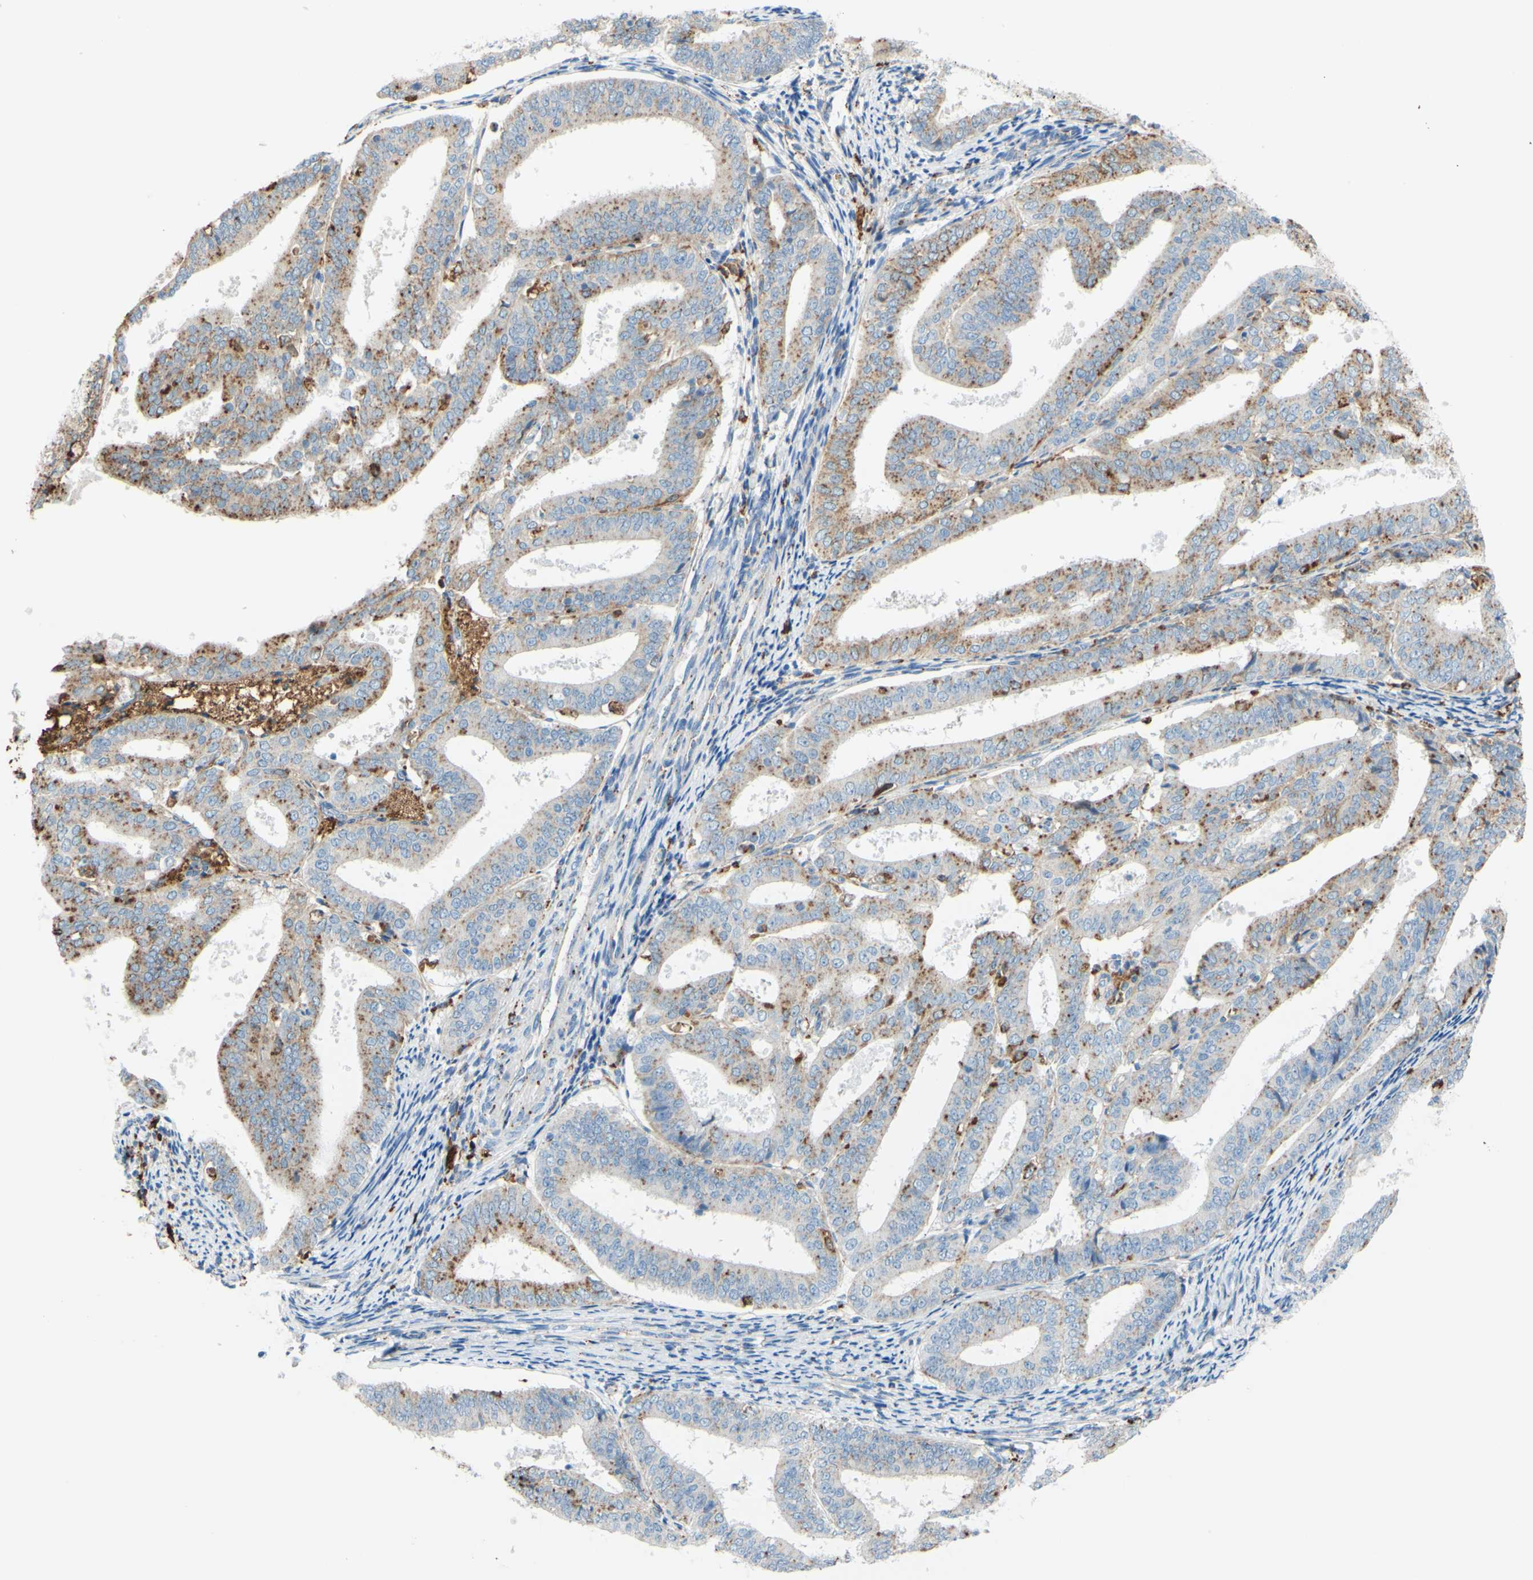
{"staining": {"intensity": "weak", "quantity": ">75%", "location": "cytoplasmic/membranous"}, "tissue": "endometrial cancer", "cell_type": "Tumor cells", "image_type": "cancer", "snomed": [{"axis": "morphology", "description": "Adenocarcinoma, NOS"}, {"axis": "topography", "description": "Endometrium"}], "caption": "Immunohistochemical staining of endometrial cancer demonstrates low levels of weak cytoplasmic/membranous protein expression in approximately >75% of tumor cells. (DAB (3,3'-diaminobenzidine) IHC with brightfield microscopy, high magnification).", "gene": "CTSD", "patient": {"sex": "female", "age": 63}}